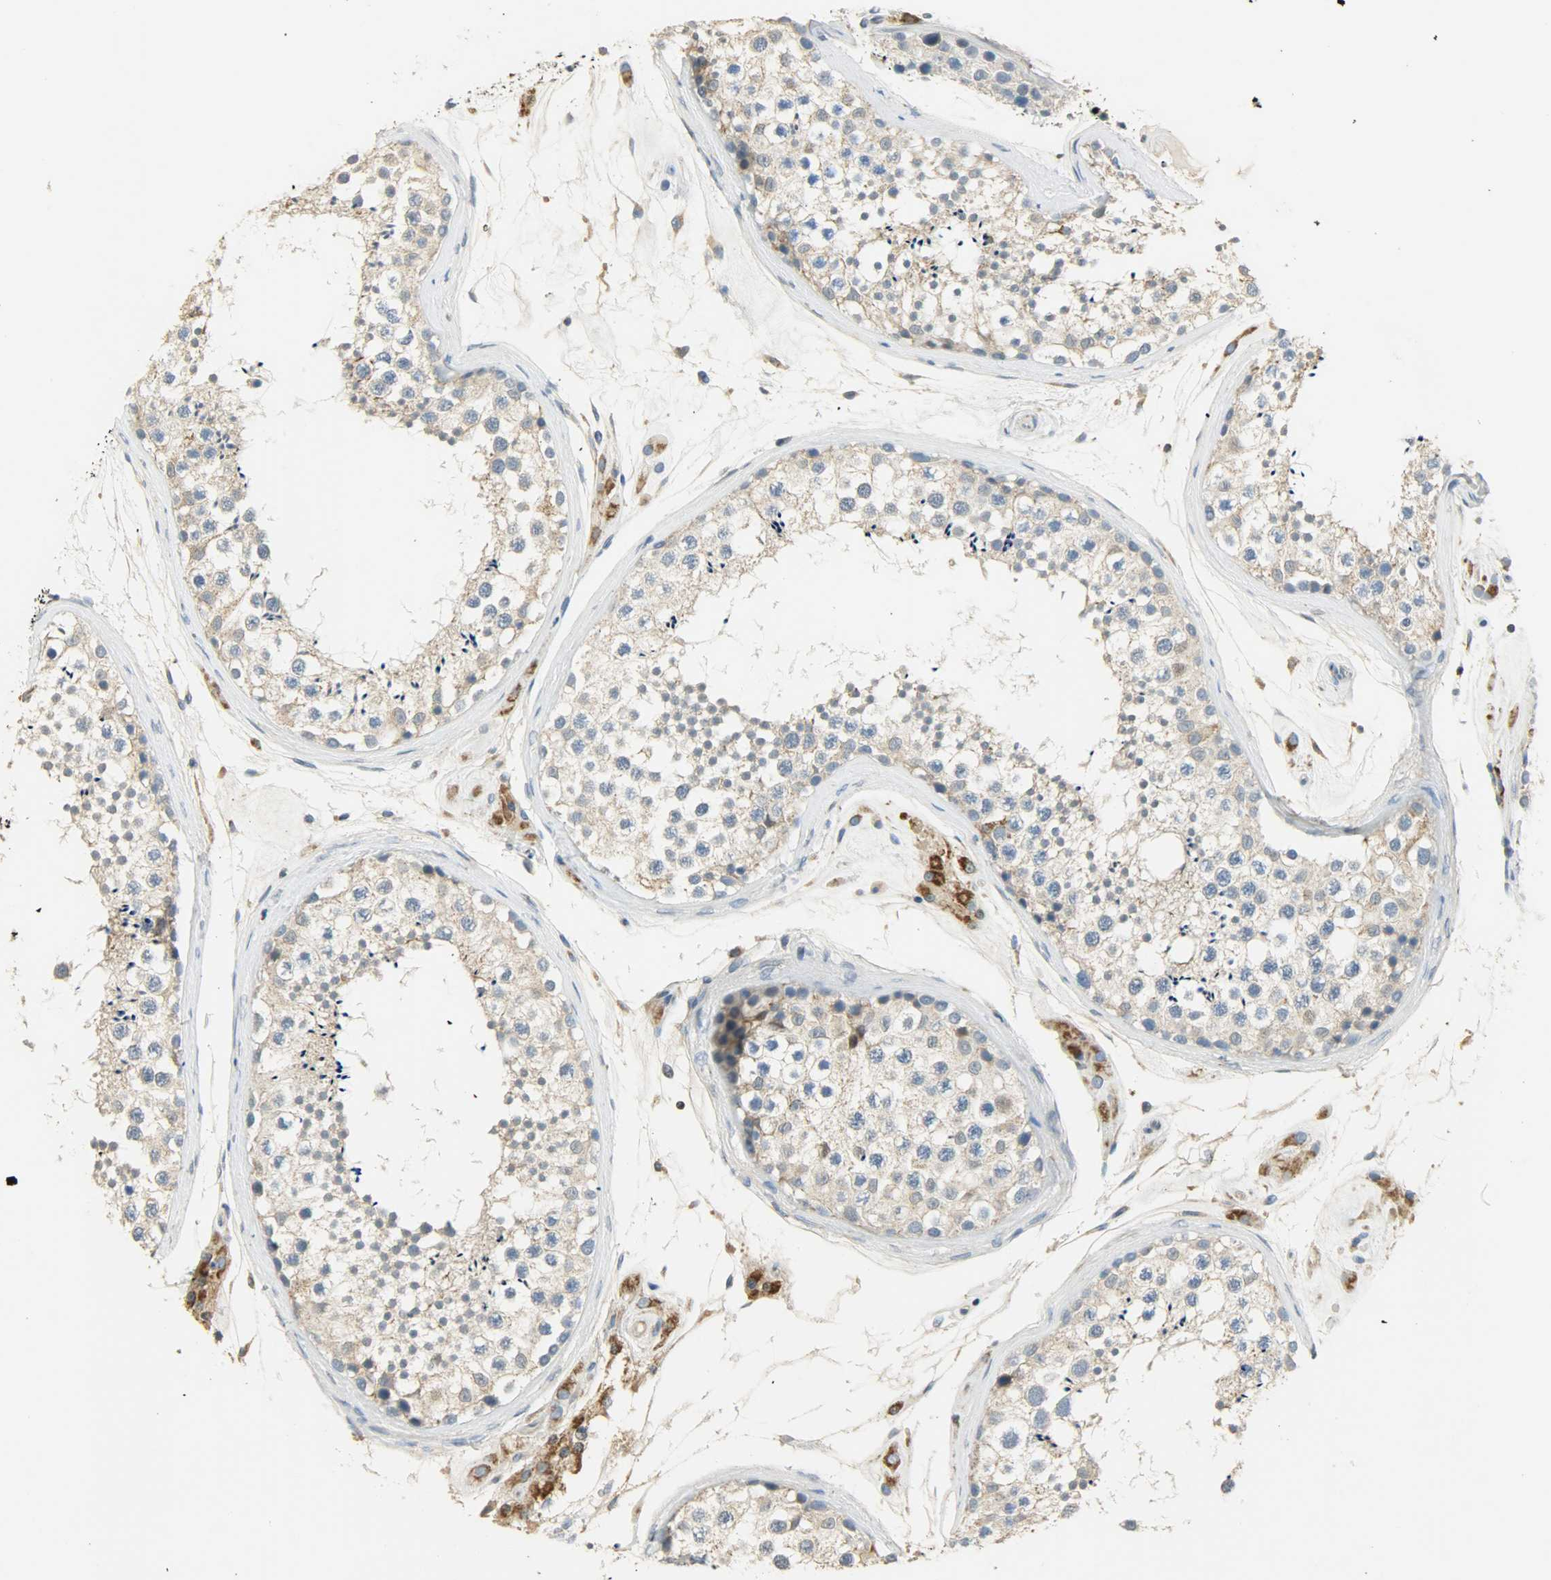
{"staining": {"intensity": "negative", "quantity": "none", "location": "none"}, "tissue": "testis", "cell_type": "Cells in seminiferous ducts", "image_type": "normal", "snomed": [{"axis": "morphology", "description": "Normal tissue, NOS"}, {"axis": "topography", "description": "Testis"}], "caption": "This histopathology image is of unremarkable testis stained with immunohistochemistry to label a protein in brown with the nuclei are counter-stained blue. There is no positivity in cells in seminiferous ducts. (DAB immunohistochemistry (IHC) visualized using brightfield microscopy, high magnification).", "gene": "NNT", "patient": {"sex": "male", "age": 46}}